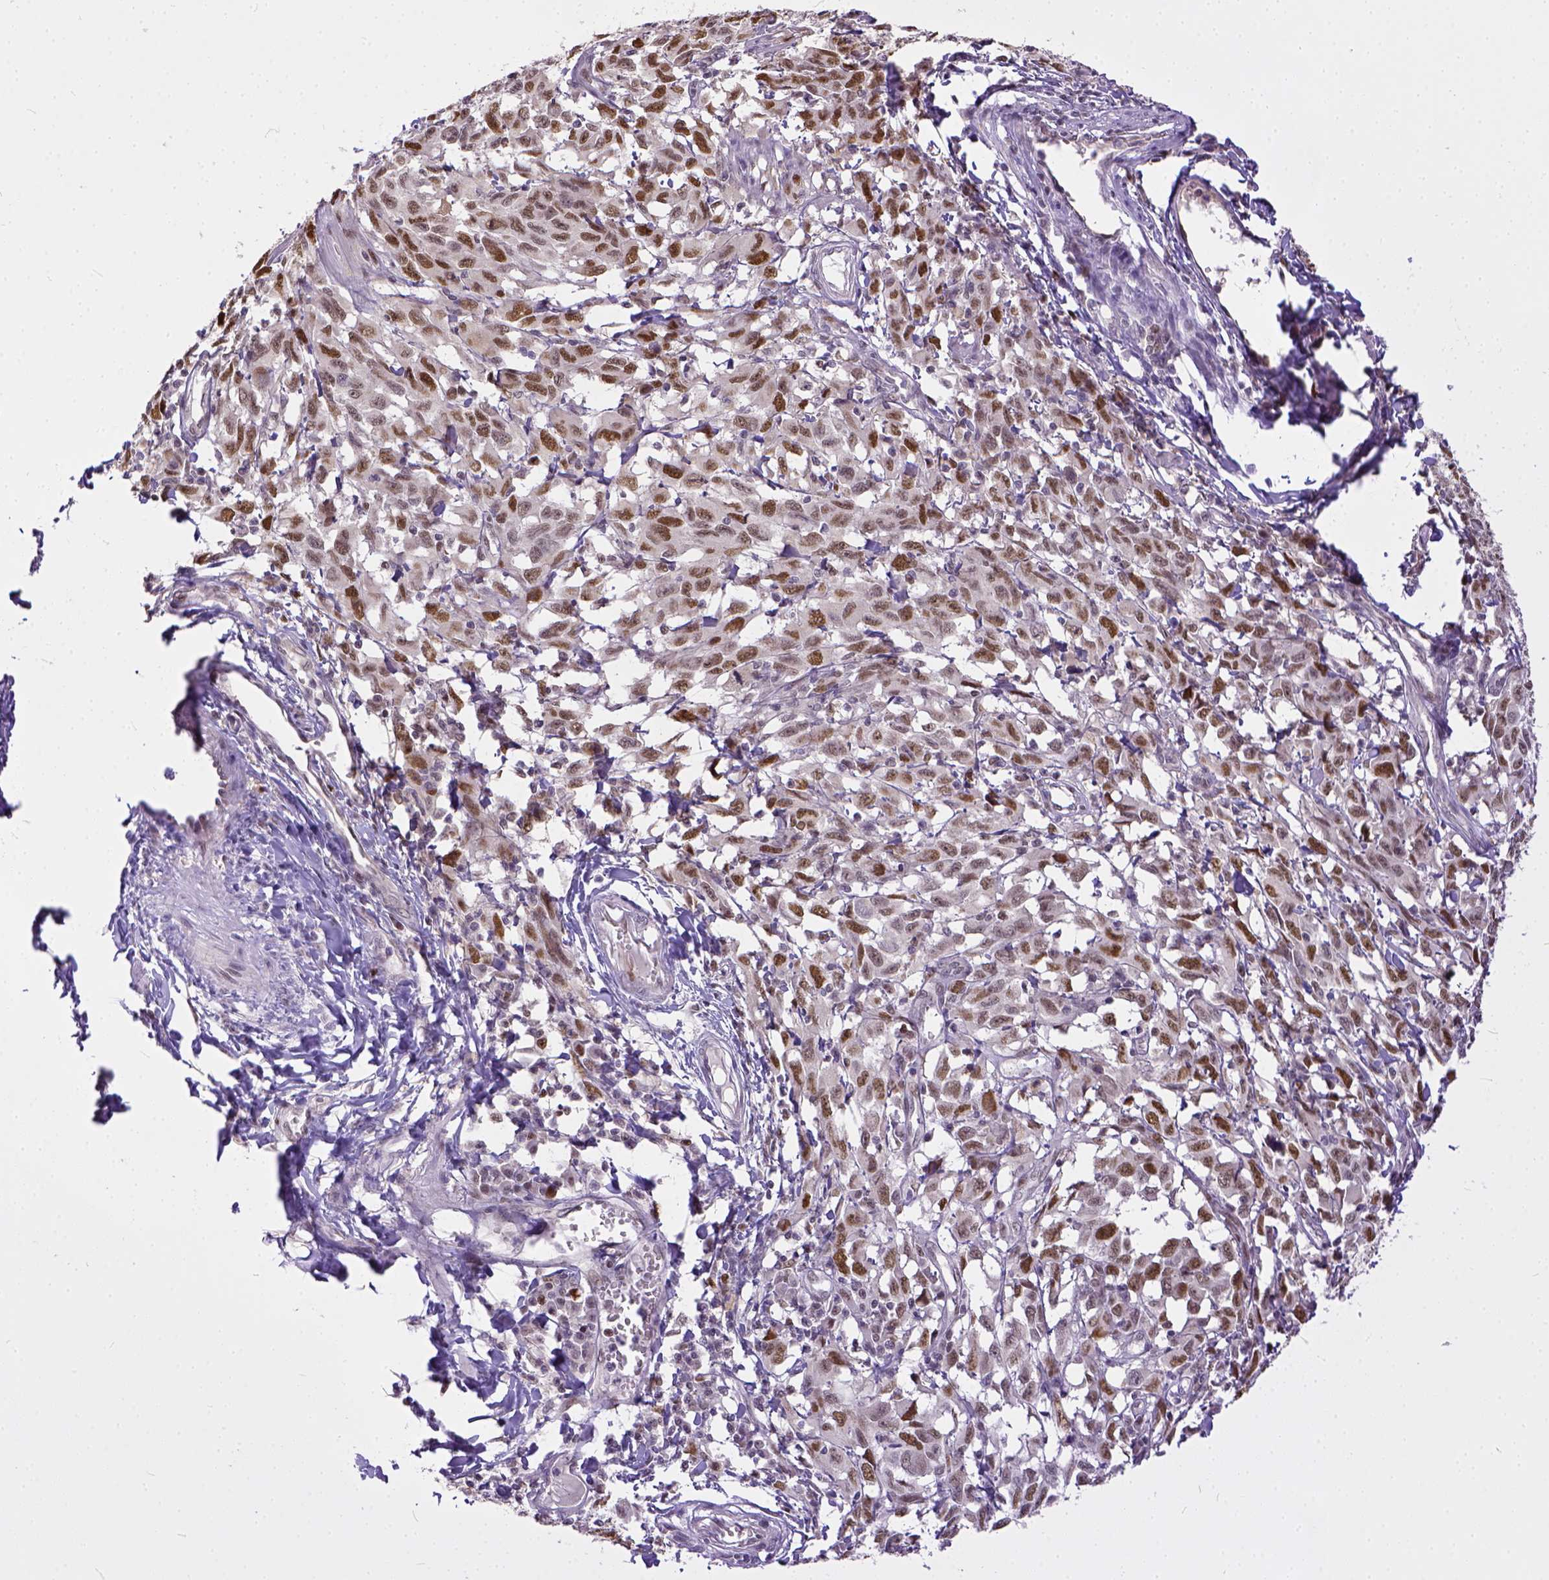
{"staining": {"intensity": "moderate", "quantity": ">75%", "location": "nuclear"}, "tissue": "melanoma", "cell_type": "Tumor cells", "image_type": "cancer", "snomed": [{"axis": "morphology", "description": "Malignant melanoma, NOS"}, {"axis": "topography", "description": "Vulva, labia, clitoris and Bartholin´s gland, NO"}], "caption": "This is an image of immunohistochemistry (IHC) staining of melanoma, which shows moderate staining in the nuclear of tumor cells.", "gene": "ERCC1", "patient": {"sex": "female", "age": 75}}